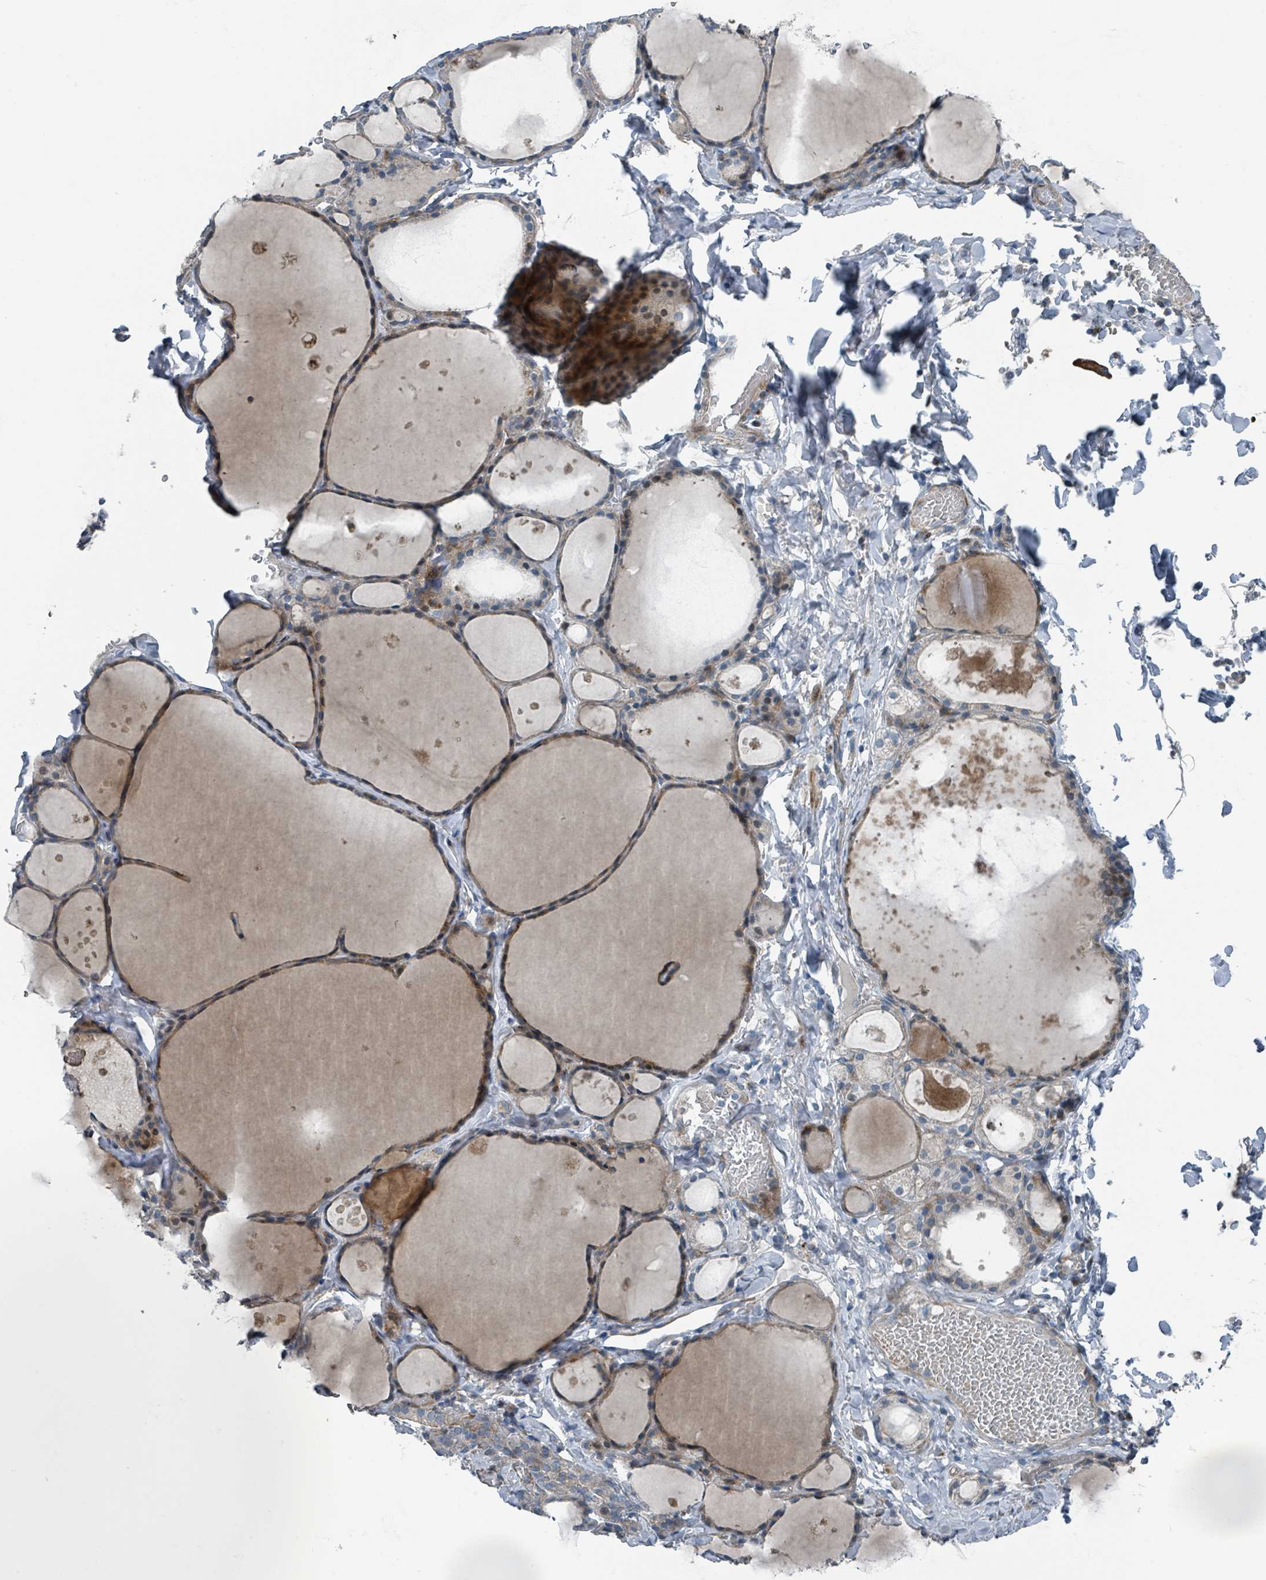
{"staining": {"intensity": "moderate", "quantity": "25%-75%", "location": "cytoplasmic/membranous"}, "tissue": "thyroid gland", "cell_type": "Glandular cells", "image_type": "normal", "snomed": [{"axis": "morphology", "description": "Normal tissue, NOS"}, {"axis": "topography", "description": "Thyroid gland"}], "caption": "An IHC histopathology image of benign tissue is shown. Protein staining in brown highlights moderate cytoplasmic/membranous positivity in thyroid gland within glandular cells. Immunohistochemistry (ihc) stains the protein in brown and the nuclei are stained blue.", "gene": "DIPK2A", "patient": {"sex": "male", "age": 56}}